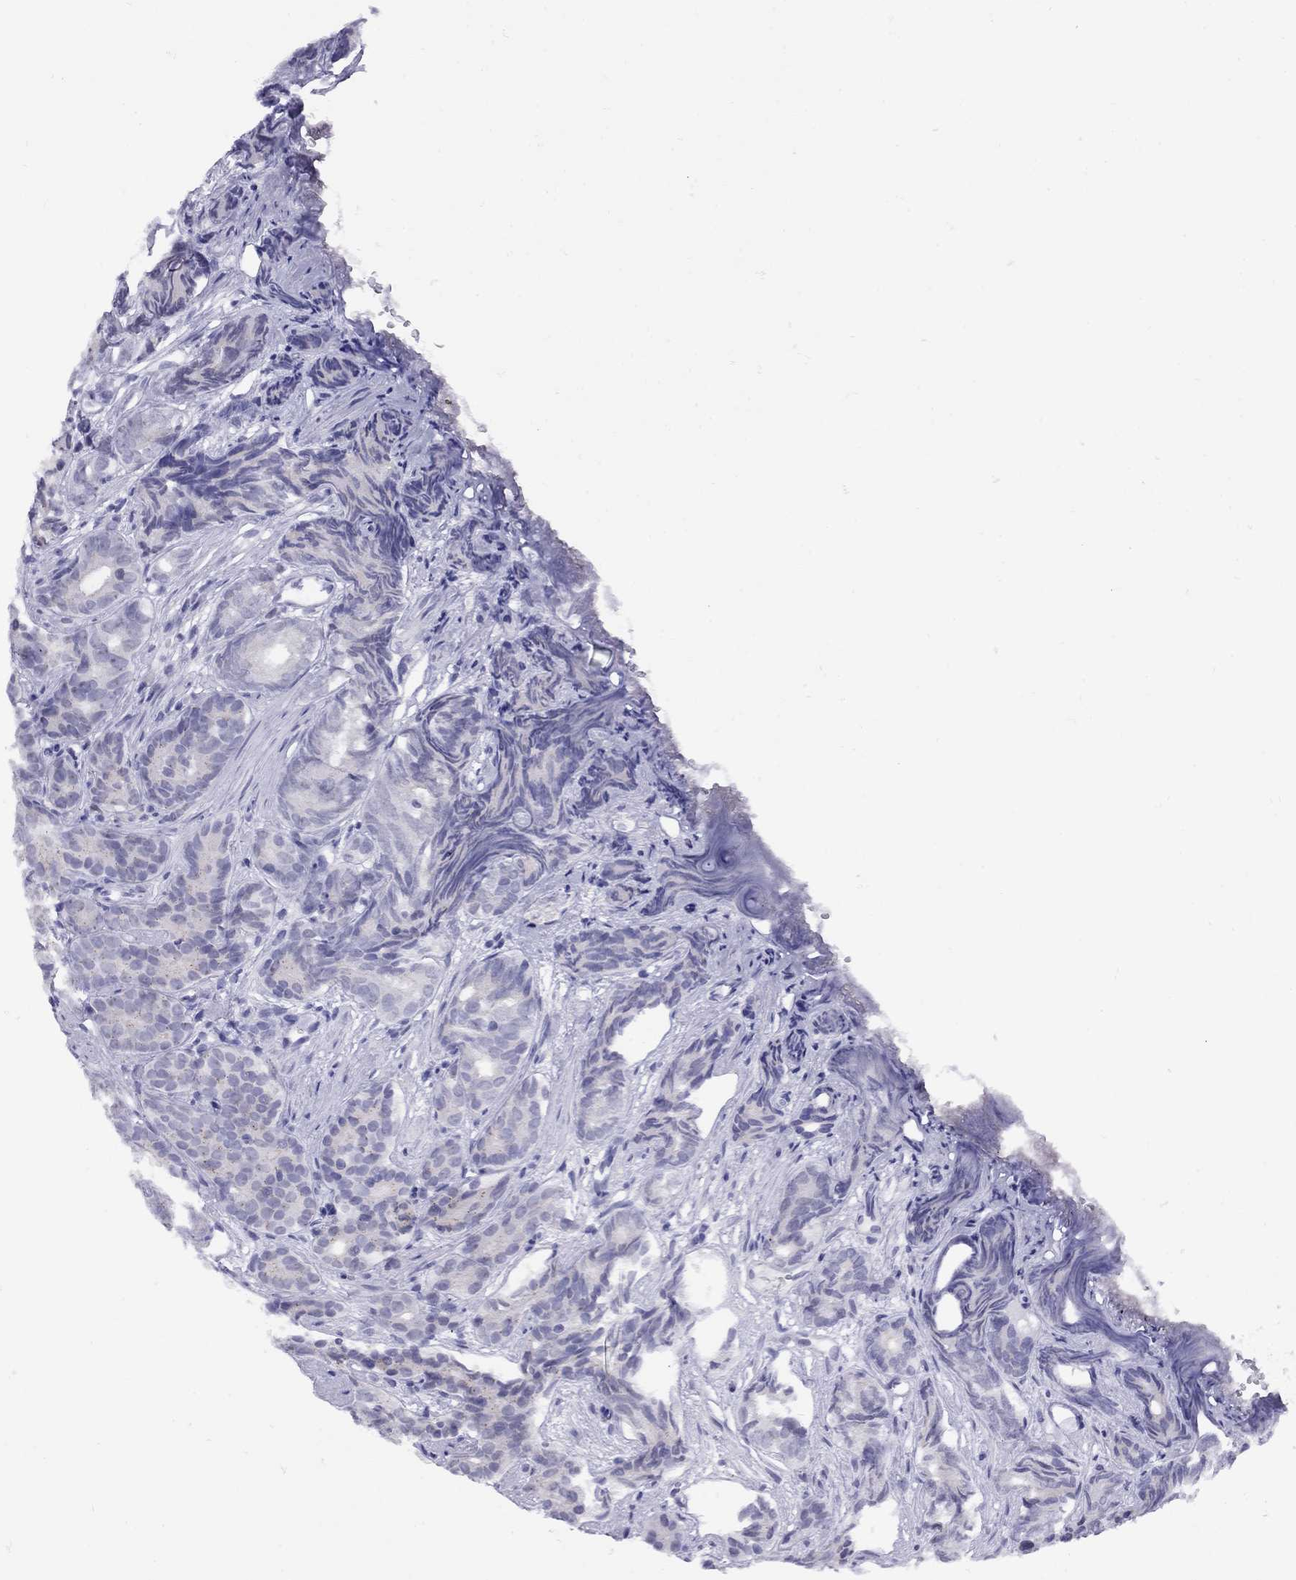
{"staining": {"intensity": "negative", "quantity": "none", "location": "none"}, "tissue": "prostate cancer", "cell_type": "Tumor cells", "image_type": "cancer", "snomed": [{"axis": "morphology", "description": "Adenocarcinoma, High grade"}, {"axis": "topography", "description": "Prostate"}], "caption": "Immunohistochemistry of prostate adenocarcinoma (high-grade) reveals no positivity in tumor cells.", "gene": "LYAR", "patient": {"sex": "male", "age": 84}}